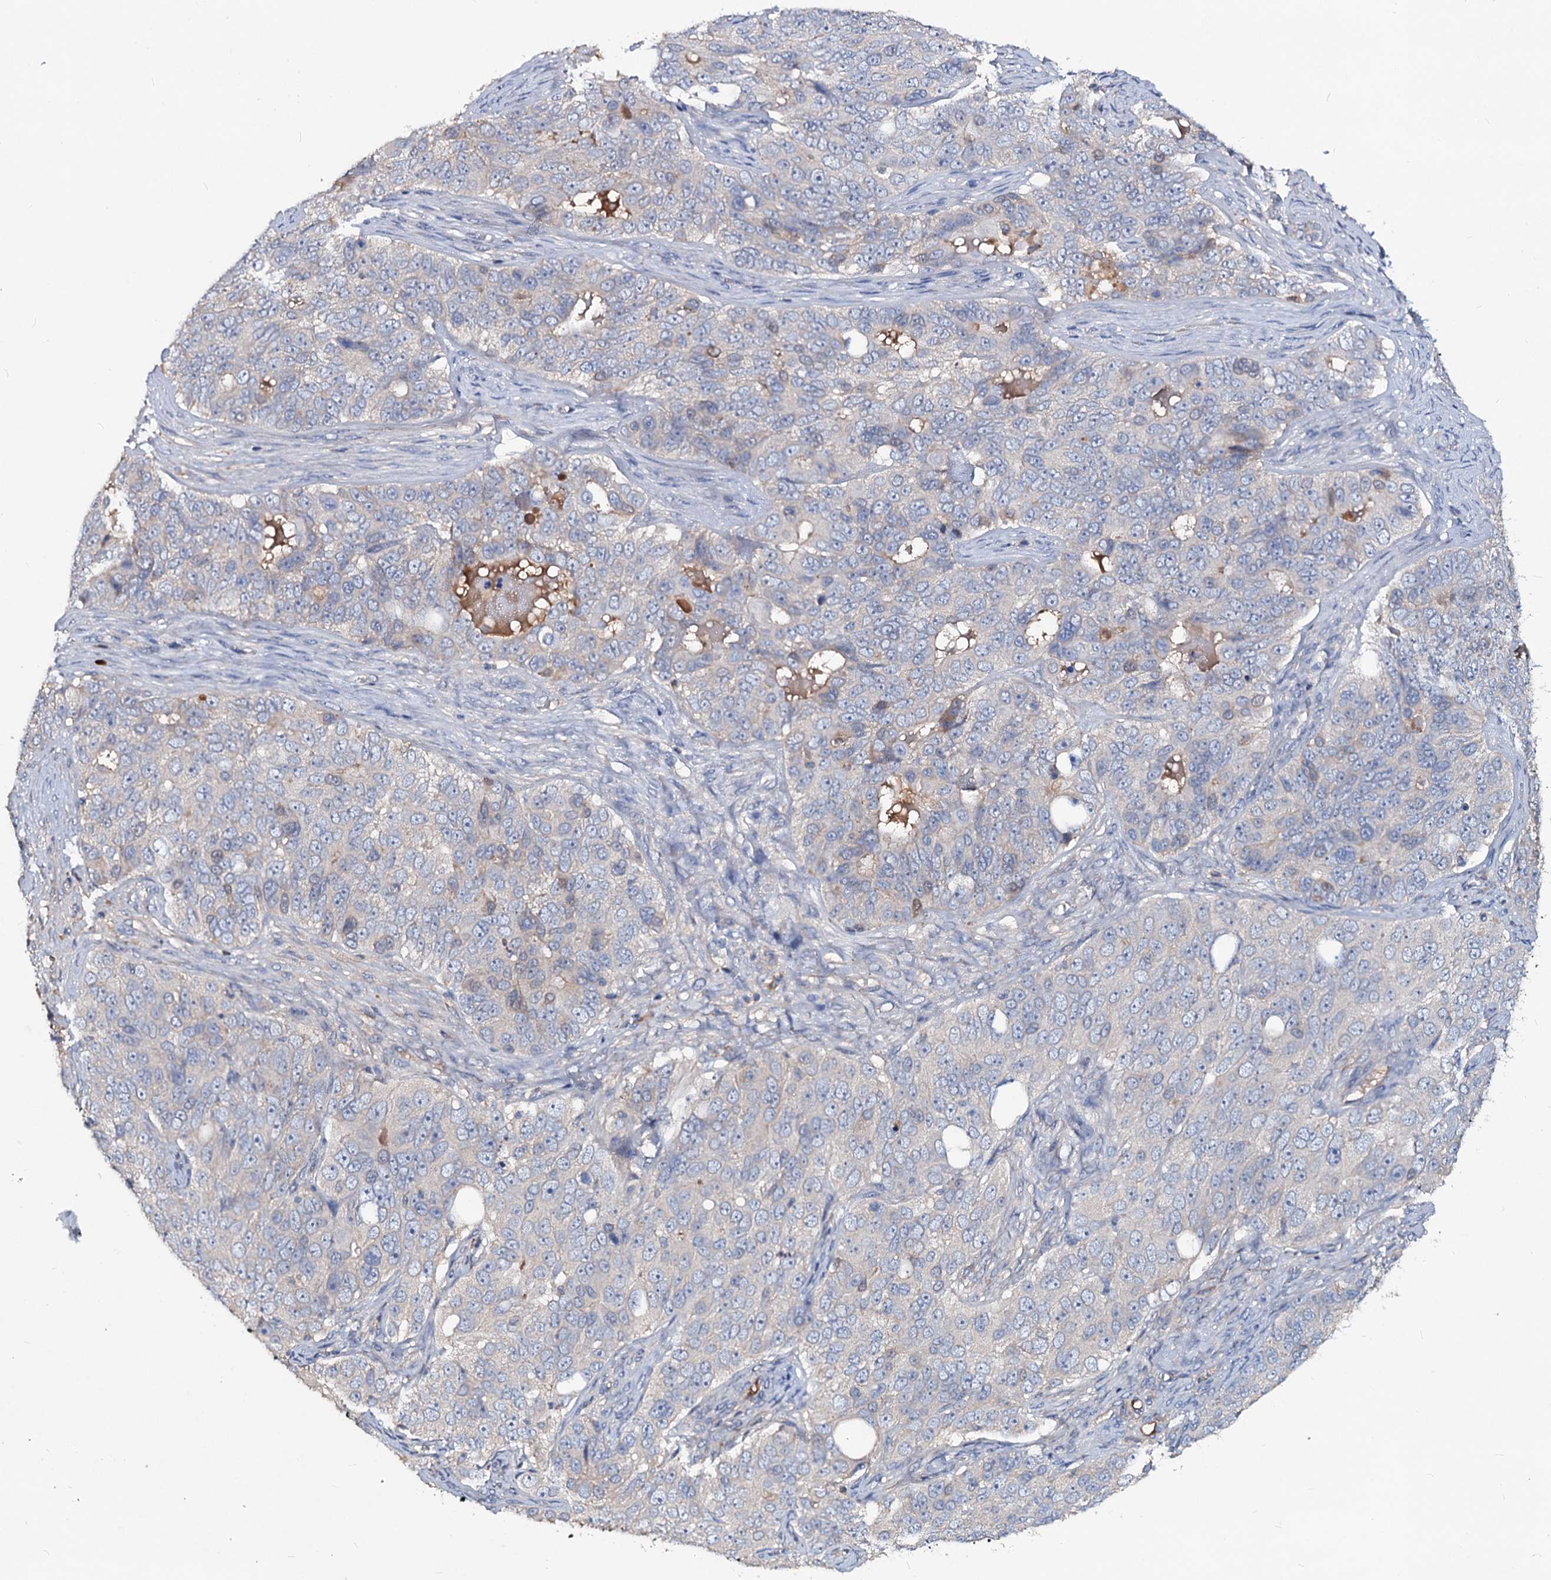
{"staining": {"intensity": "negative", "quantity": "none", "location": "none"}, "tissue": "ovarian cancer", "cell_type": "Tumor cells", "image_type": "cancer", "snomed": [{"axis": "morphology", "description": "Carcinoma, endometroid"}, {"axis": "topography", "description": "Ovary"}], "caption": "This is an immunohistochemistry (IHC) histopathology image of human ovarian endometroid carcinoma. There is no positivity in tumor cells.", "gene": "ACY3", "patient": {"sex": "female", "age": 51}}